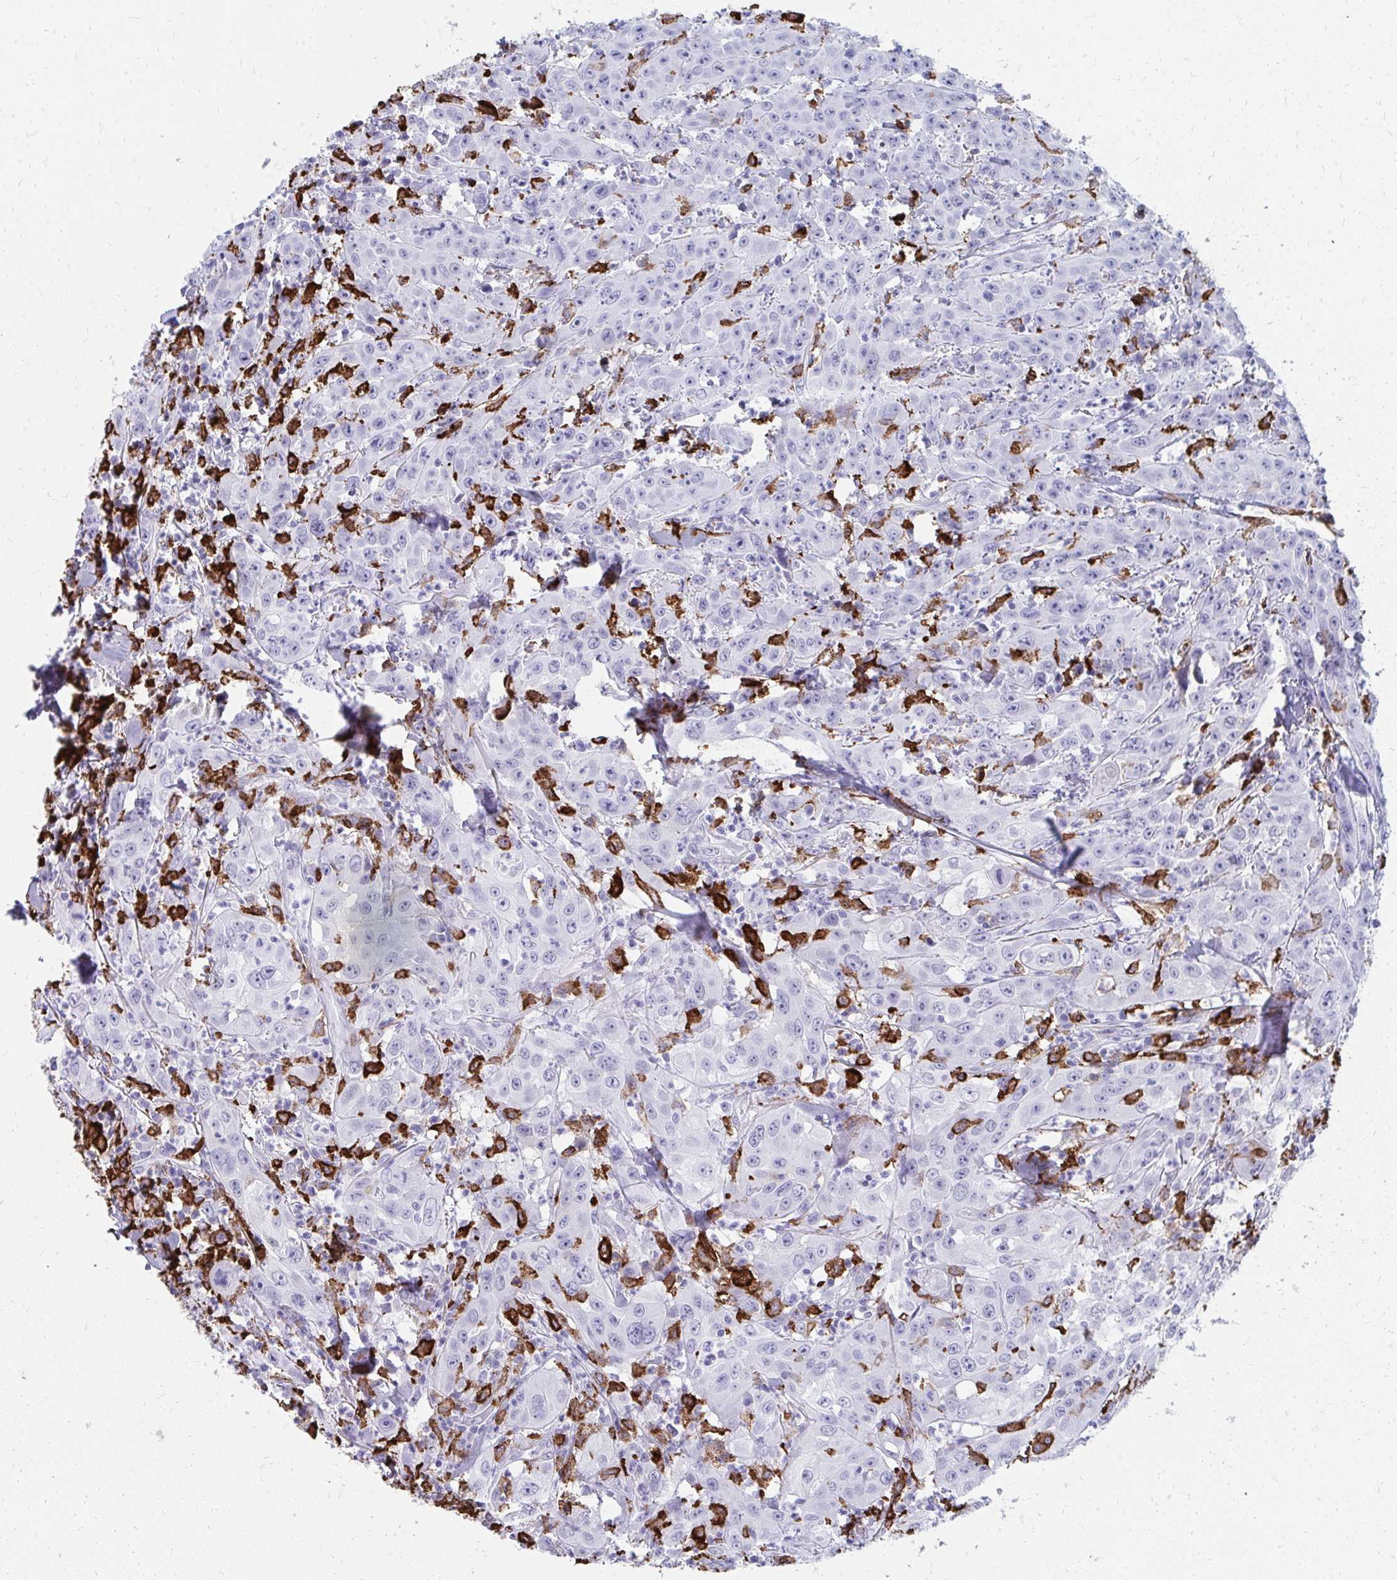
{"staining": {"intensity": "negative", "quantity": "none", "location": "none"}, "tissue": "head and neck cancer", "cell_type": "Tumor cells", "image_type": "cancer", "snomed": [{"axis": "morphology", "description": "Squamous cell carcinoma, NOS"}, {"axis": "topography", "description": "Skin"}, {"axis": "topography", "description": "Head-Neck"}], "caption": "IHC photomicrograph of head and neck cancer stained for a protein (brown), which reveals no positivity in tumor cells.", "gene": "CD163", "patient": {"sex": "male", "age": 80}}